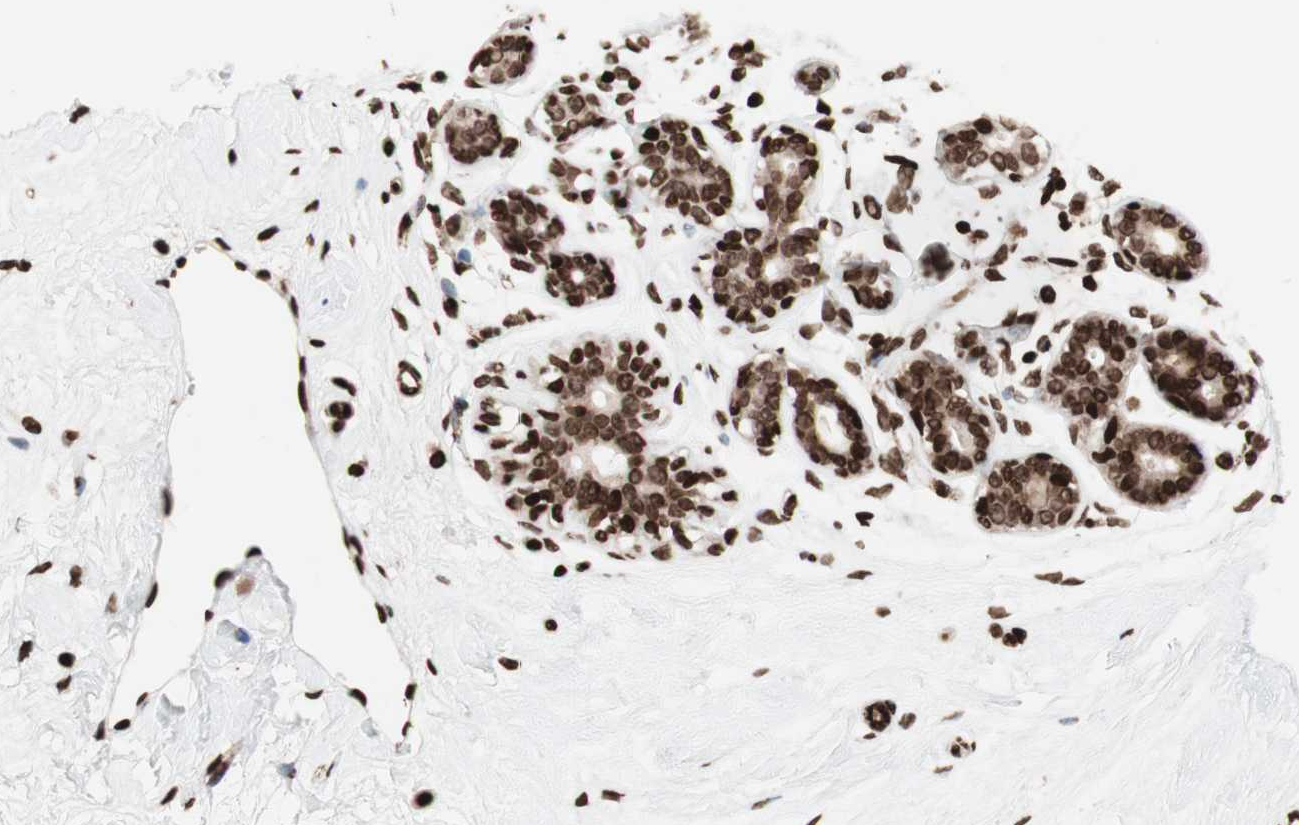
{"staining": {"intensity": "moderate", "quantity": ">75%", "location": "nuclear"}, "tissue": "breast", "cell_type": "Adipocytes", "image_type": "normal", "snomed": [{"axis": "morphology", "description": "Normal tissue, NOS"}, {"axis": "topography", "description": "Breast"}], "caption": "Immunohistochemistry histopathology image of benign breast: breast stained using immunohistochemistry exhibits medium levels of moderate protein expression localized specifically in the nuclear of adipocytes, appearing as a nuclear brown color.", "gene": "NCAPD2", "patient": {"sex": "female", "age": 23}}